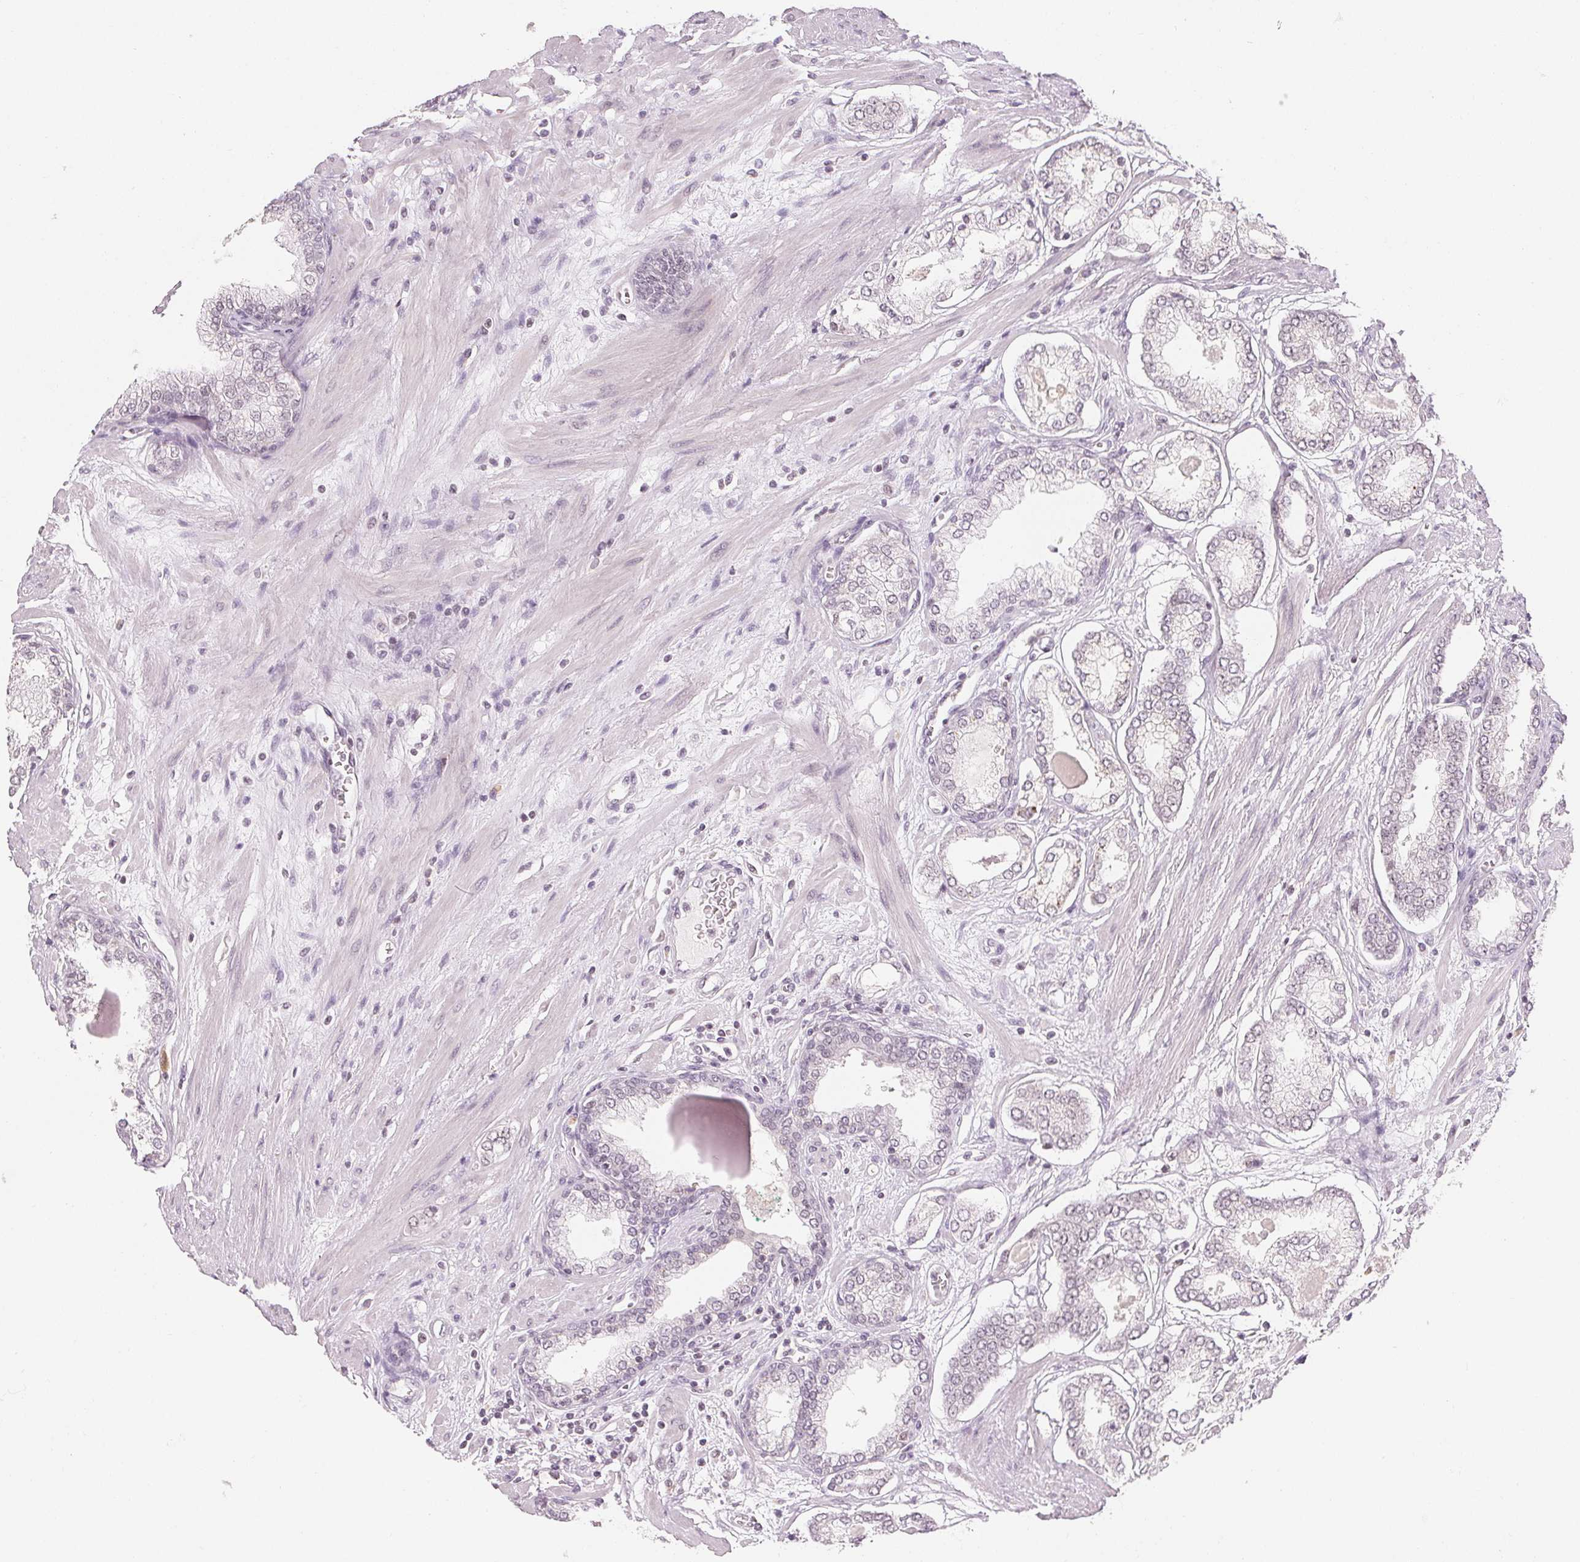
{"staining": {"intensity": "negative", "quantity": "none", "location": "none"}, "tissue": "prostate cancer", "cell_type": "Tumor cells", "image_type": "cancer", "snomed": [{"axis": "morphology", "description": "Adenocarcinoma, Low grade"}, {"axis": "topography", "description": "Prostate"}], "caption": "Prostate adenocarcinoma (low-grade) stained for a protein using immunohistochemistry displays no positivity tumor cells.", "gene": "NXF3", "patient": {"sex": "male", "age": 64}}